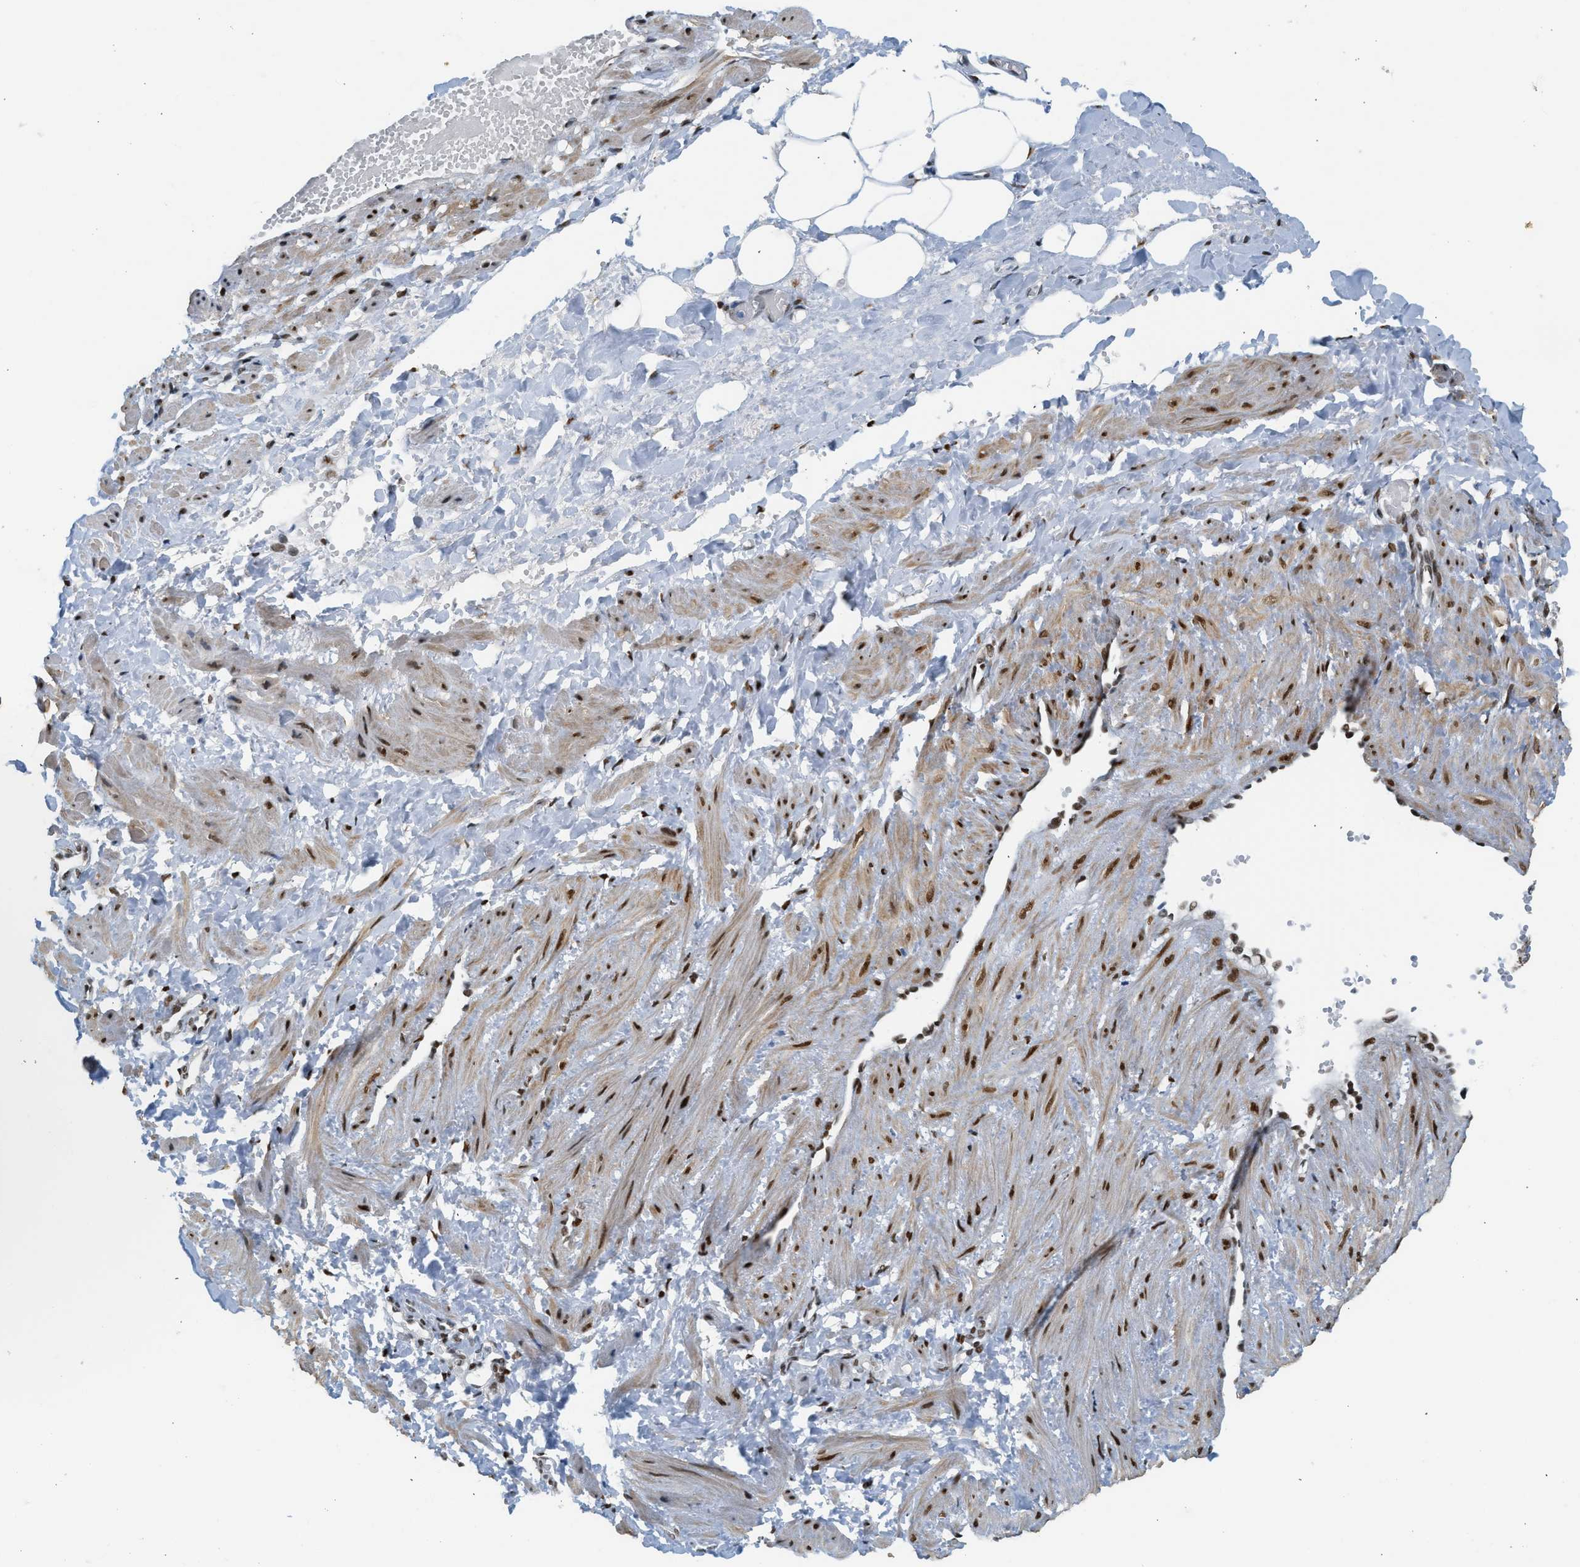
{"staining": {"intensity": "strong", "quantity": ">75%", "location": "nuclear"}, "tissue": "adipose tissue", "cell_type": "Adipocytes", "image_type": "normal", "snomed": [{"axis": "morphology", "description": "Normal tissue, NOS"}, {"axis": "topography", "description": "Soft tissue"}, {"axis": "topography", "description": "Vascular tissue"}], "caption": "The immunohistochemical stain shows strong nuclear staining in adipocytes of normal adipose tissue.", "gene": "ZBTB20", "patient": {"sex": "female", "age": 35}}